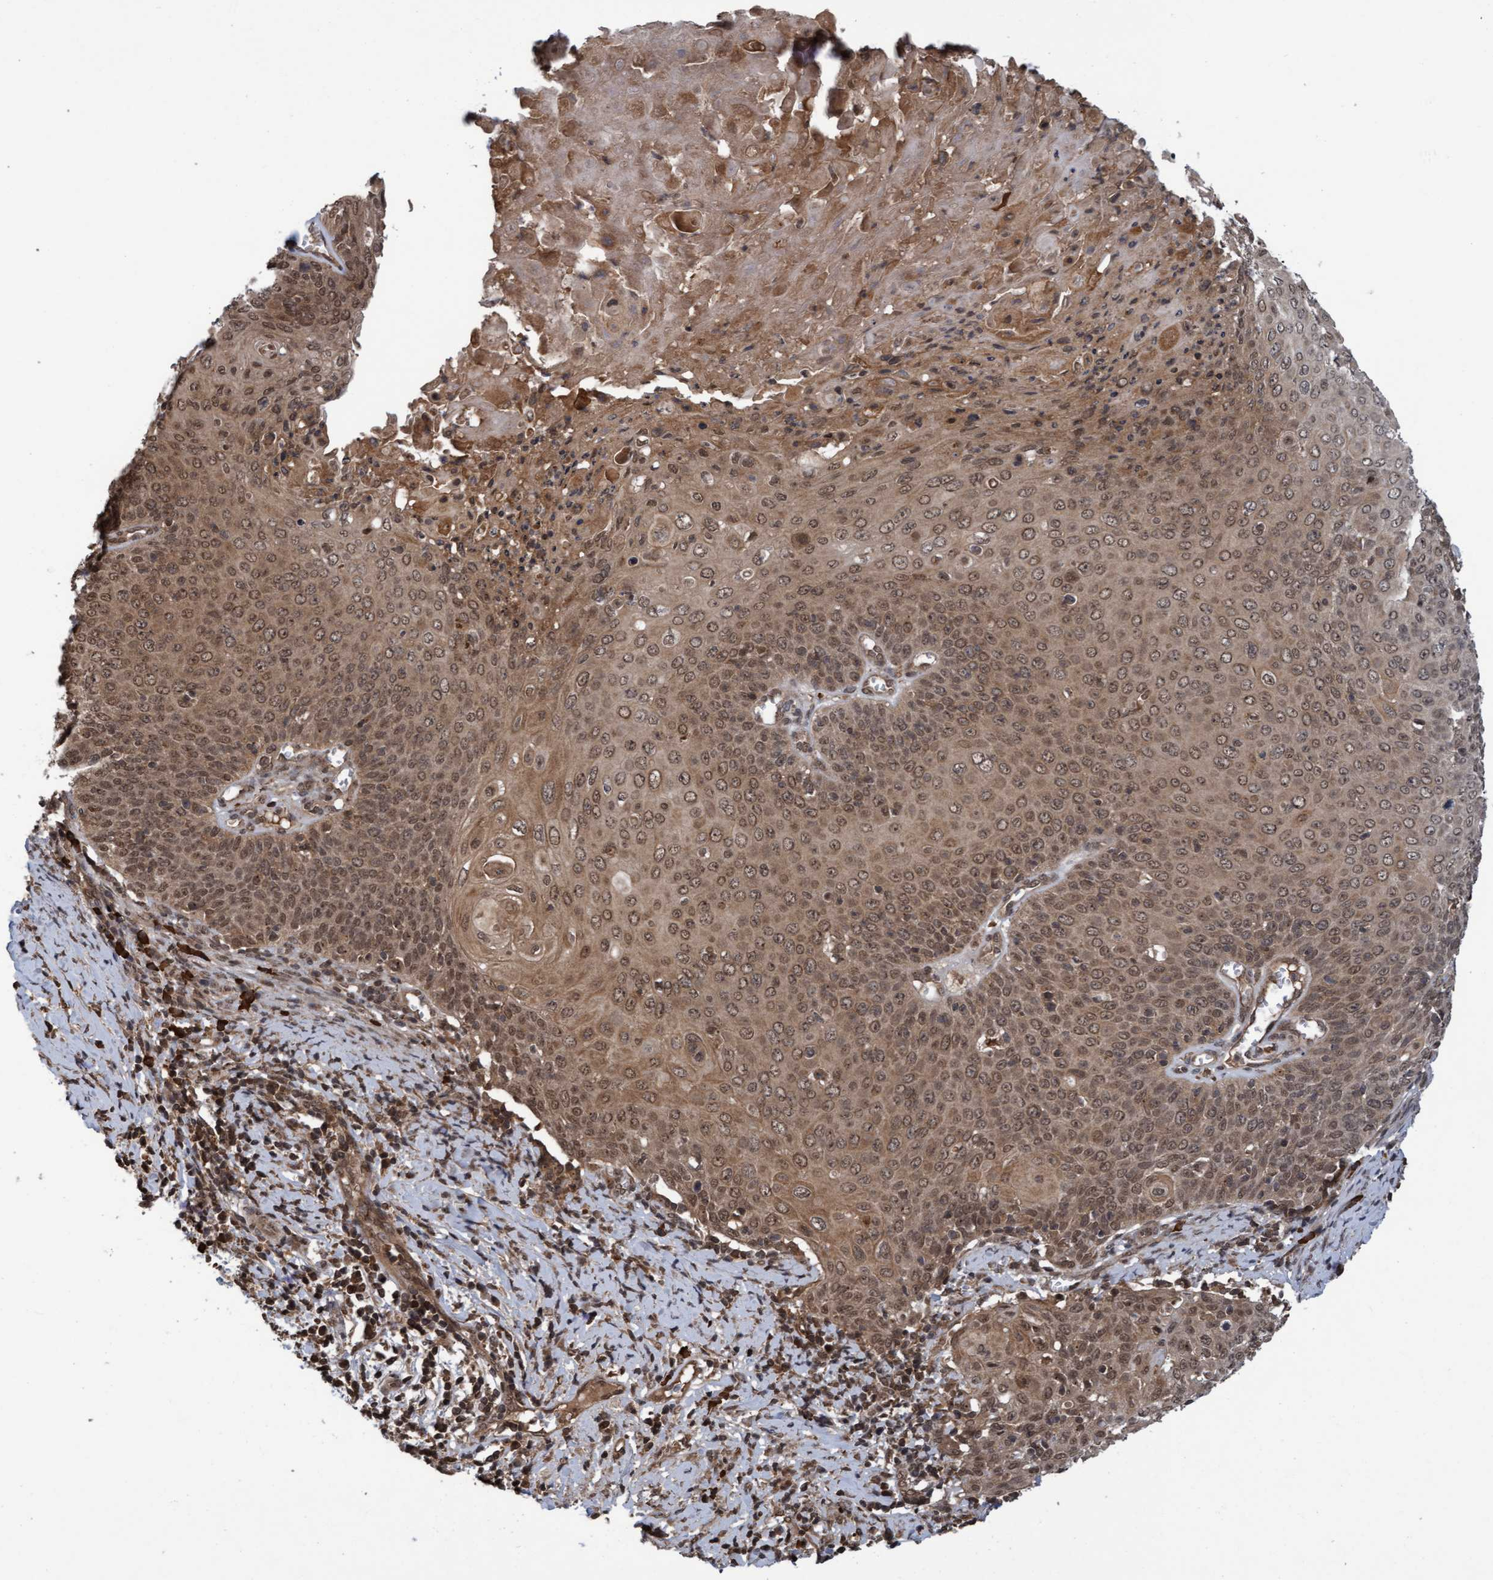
{"staining": {"intensity": "moderate", "quantity": ">75%", "location": "cytoplasmic/membranous,nuclear"}, "tissue": "cervical cancer", "cell_type": "Tumor cells", "image_type": "cancer", "snomed": [{"axis": "morphology", "description": "Squamous cell carcinoma, NOS"}, {"axis": "topography", "description": "Cervix"}], "caption": "DAB (3,3'-diaminobenzidine) immunohistochemical staining of cervical cancer (squamous cell carcinoma) displays moderate cytoplasmic/membranous and nuclear protein staining in approximately >75% of tumor cells.", "gene": "WASF1", "patient": {"sex": "female", "age": 39}}